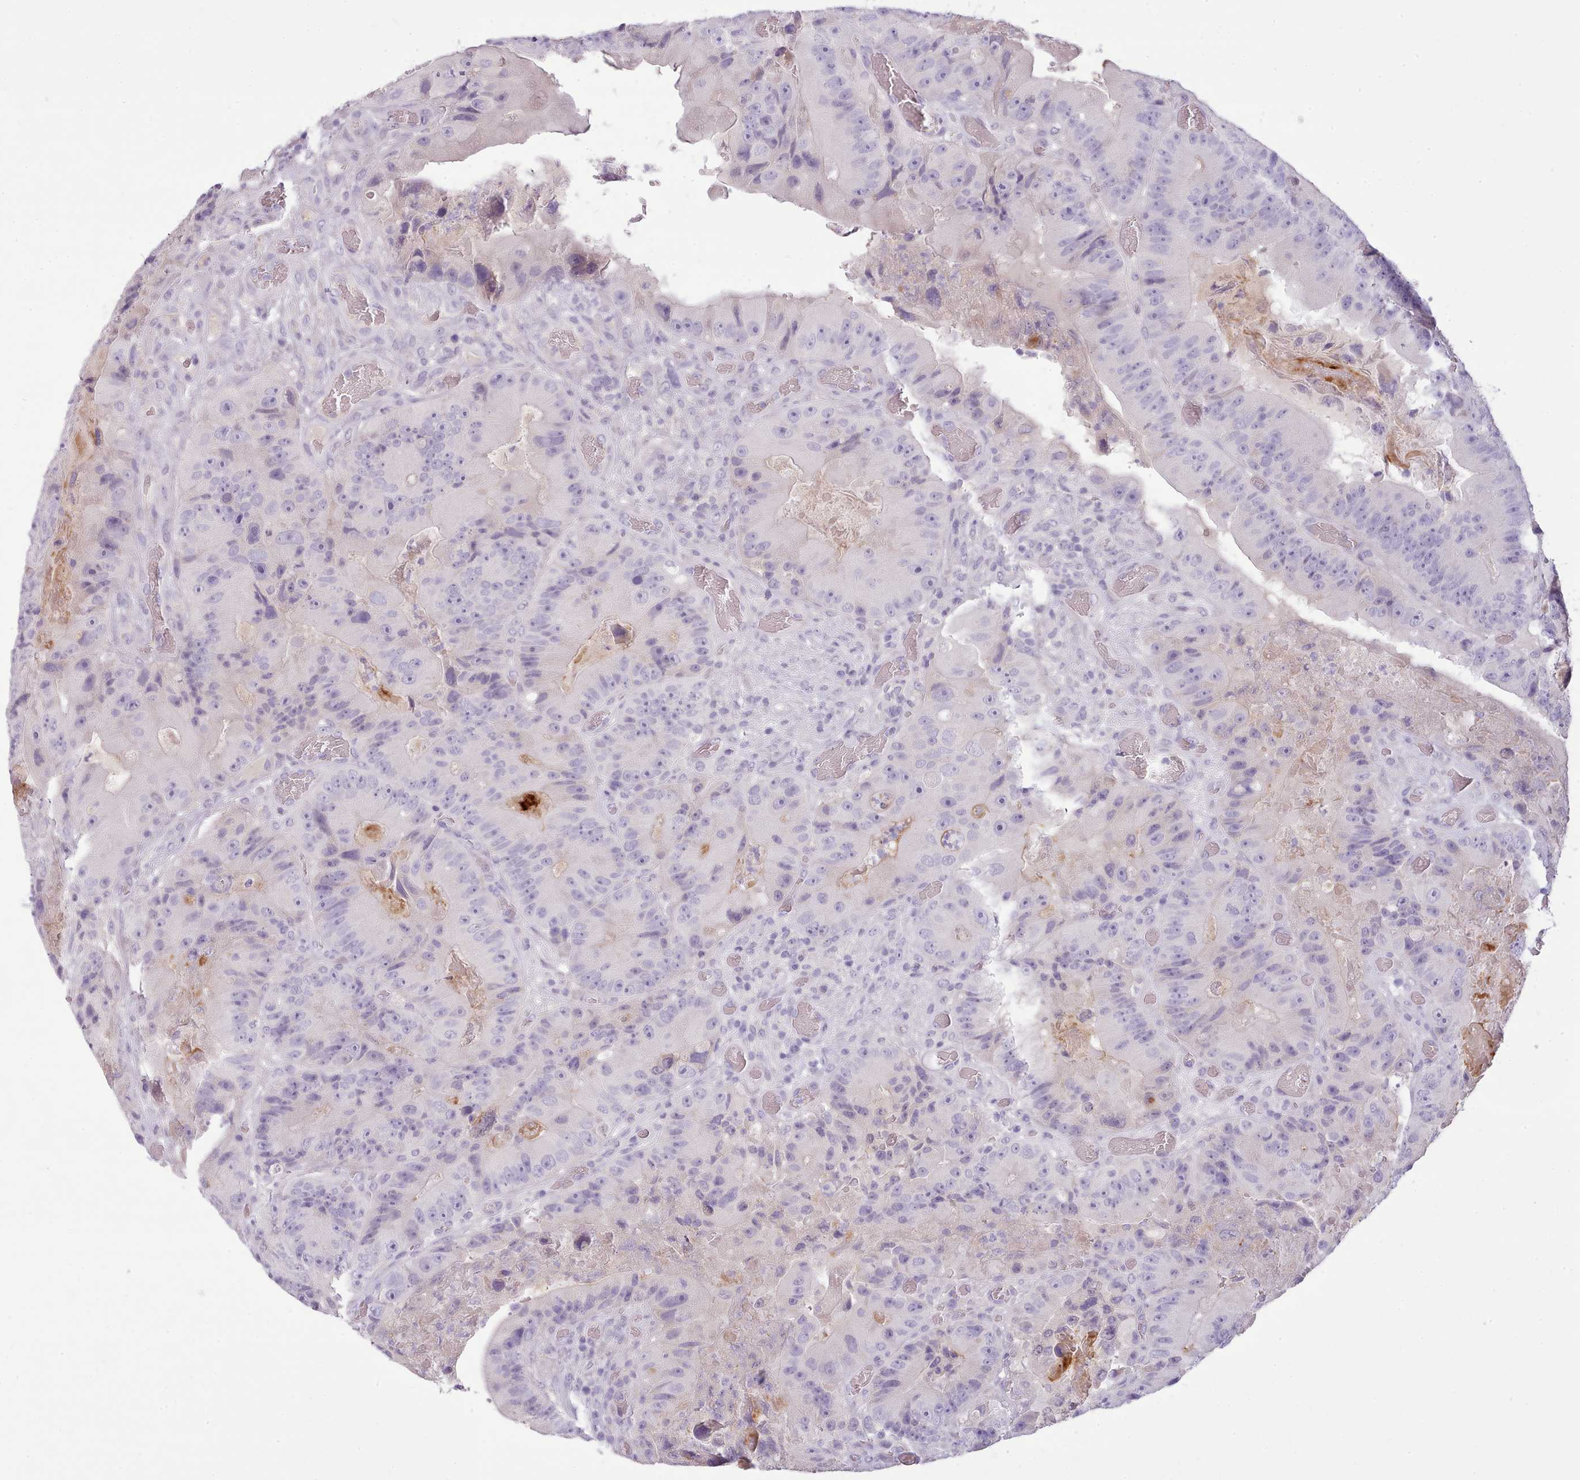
{"staining": {"intensity": "negative", "quantity": "none", "location": "none"}, "tissue": "colorectal cancer", "cell_type": "Tumor cells", "image_type": "cancer", "snomed": [{"axis": "morphology", "description": "Adenocarcinoma, NOS"}, {"axis": "topography", "description": "Colon"}], "caption": "IHC of human colorectal adenocarcinoma exhibits no positivity in tumor cells.", "gene": "TOX2", "patient": {"sex": "female", "age": 86}}